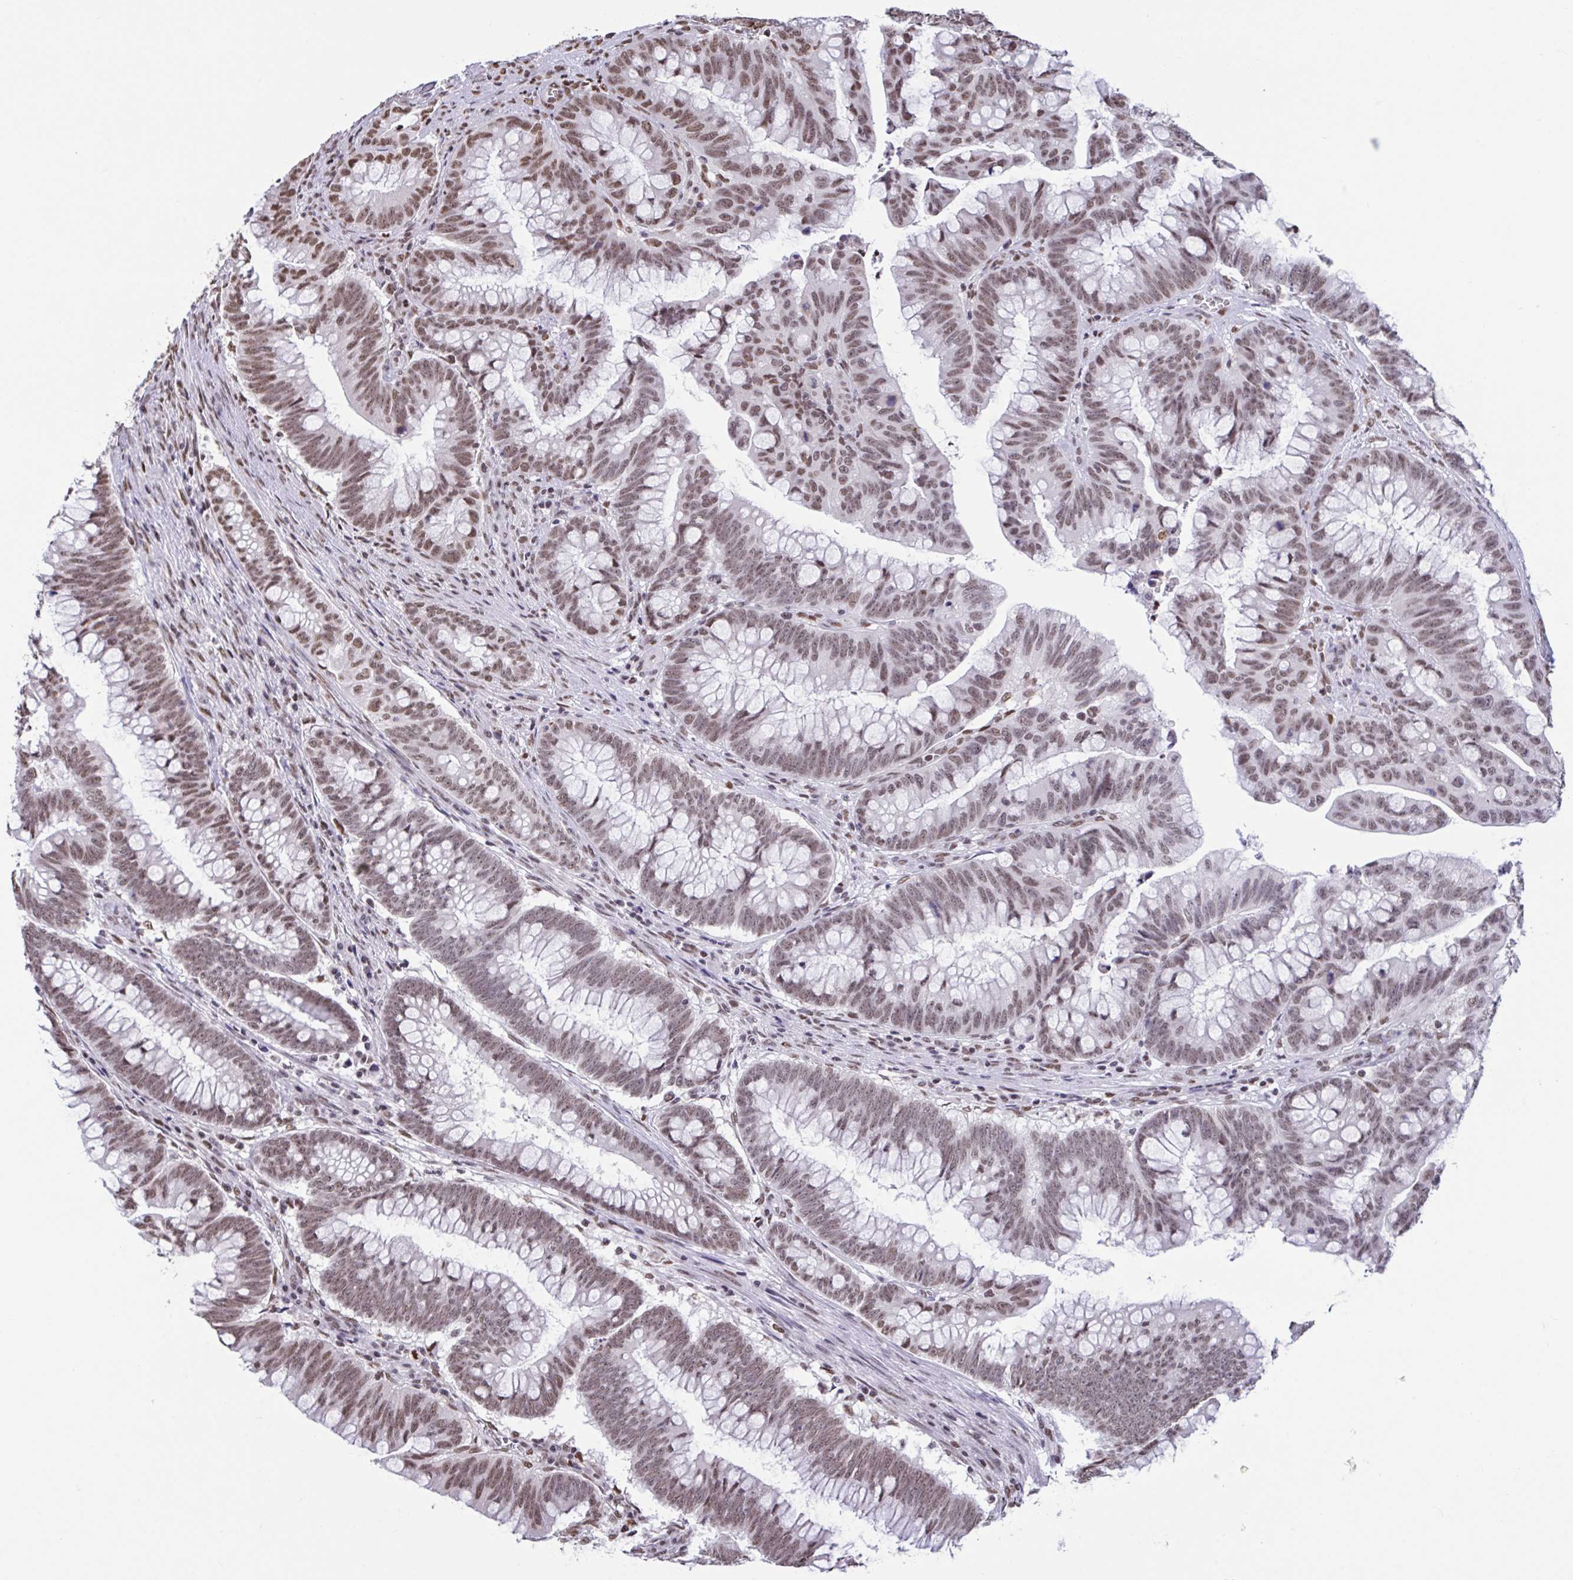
{"staining": {"intensity": "moderate", "quantity": ">75%", "location": "nuclear"}, "tissue": "colorectal cancer", "cell_type": "Tumor cells", "image_type": "cancer", "snomed": [{"axis": "morphology", "description": "Adenocarcinoma, NOS"}, {"axis": "topography", "description": "Colon"}], "caption": "A histopathology image showing moderate nuclear positivity in about >75% of tumor cells in colorectal cancer, as visualized by brown immunohistochemical staining.", "gene": "HNRNPDL", "patient": {"sex": "male", "age": 62}}